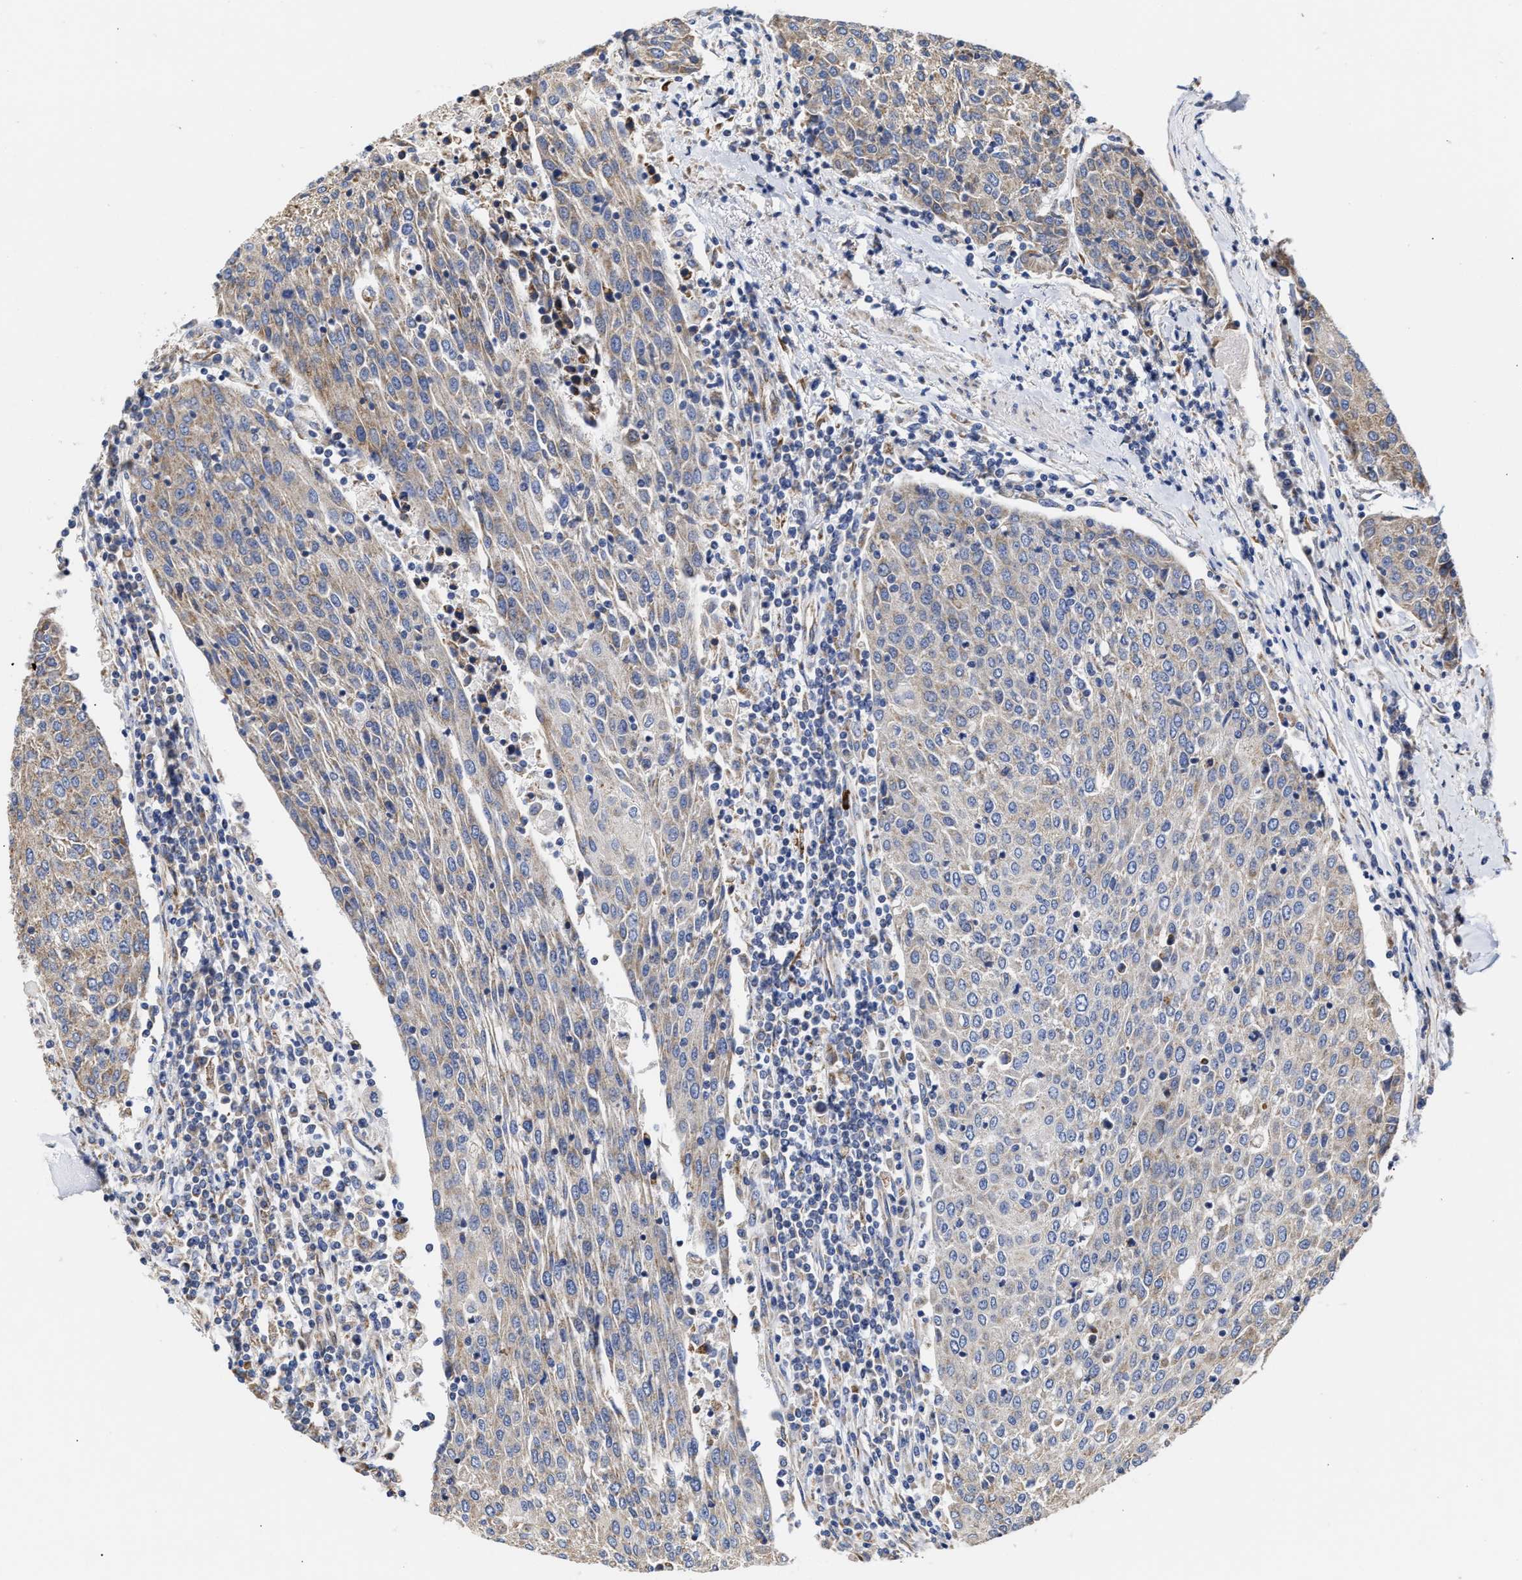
{"staining": {"intensity": "weak", "quantity": "<25%", "location": "cytoplasmic/membranous"}, "tissue": "urothelial cancer", "cell_type": "Tumor cells", "image_type": "cancer", "snomed": [{"axis": "morphology", "description": "Urothelial carcinoma, High grade"}, {"axis": "topography", "description": "Urinary bladder"}], "caption": "High magnification brightfield microscopy of urothelial carcinoma (high-grade) stained with DAB (3,3'-diaminobenzidine) (brown) and counterstained with hematoxylin (blue): tumor cells show no significant expression.", "gene": "MALSU1", "patient": {"sex": "female", "age": 85}}